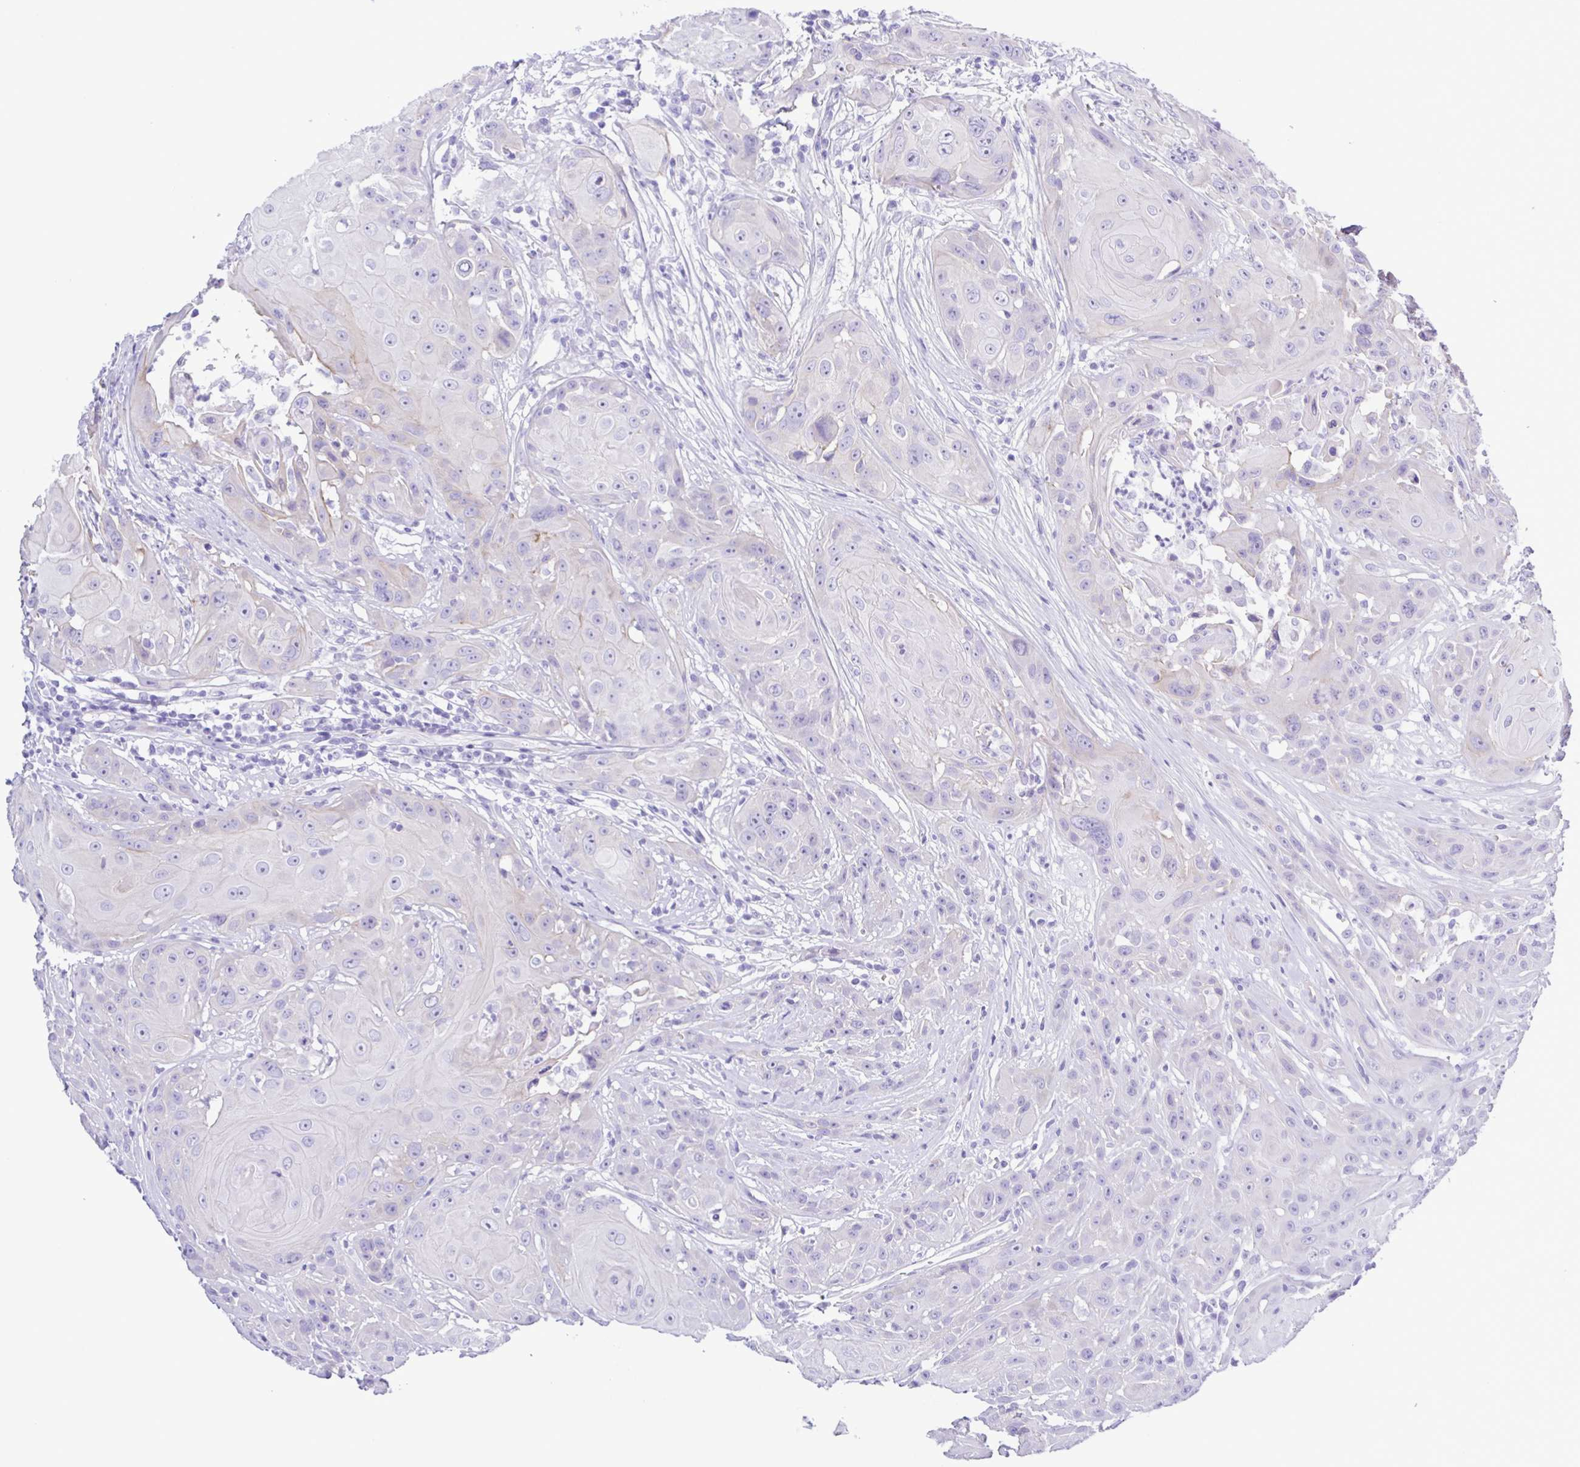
{"staining": {"intensity": "negative", "quantity": "none", "location": "none"}, "tissue": "head and neck cancer", "cell_type": "Tumor cells", "image_type": "cancer", "snomed": [{"axis": "morphology", "description": "Squamous cell carcinoma, NOS"}, {"axis": "topography", "description": "Skin"}, {"axis": "topography", "description": "Head-Neck"}], "caption": "Immunohistochemical staining of human head and neck squamous cell carcinoma displays no significant expression in tumor cells.", "gene": "CYP11A1", "patient": {"sex": "male", "age": 80}}